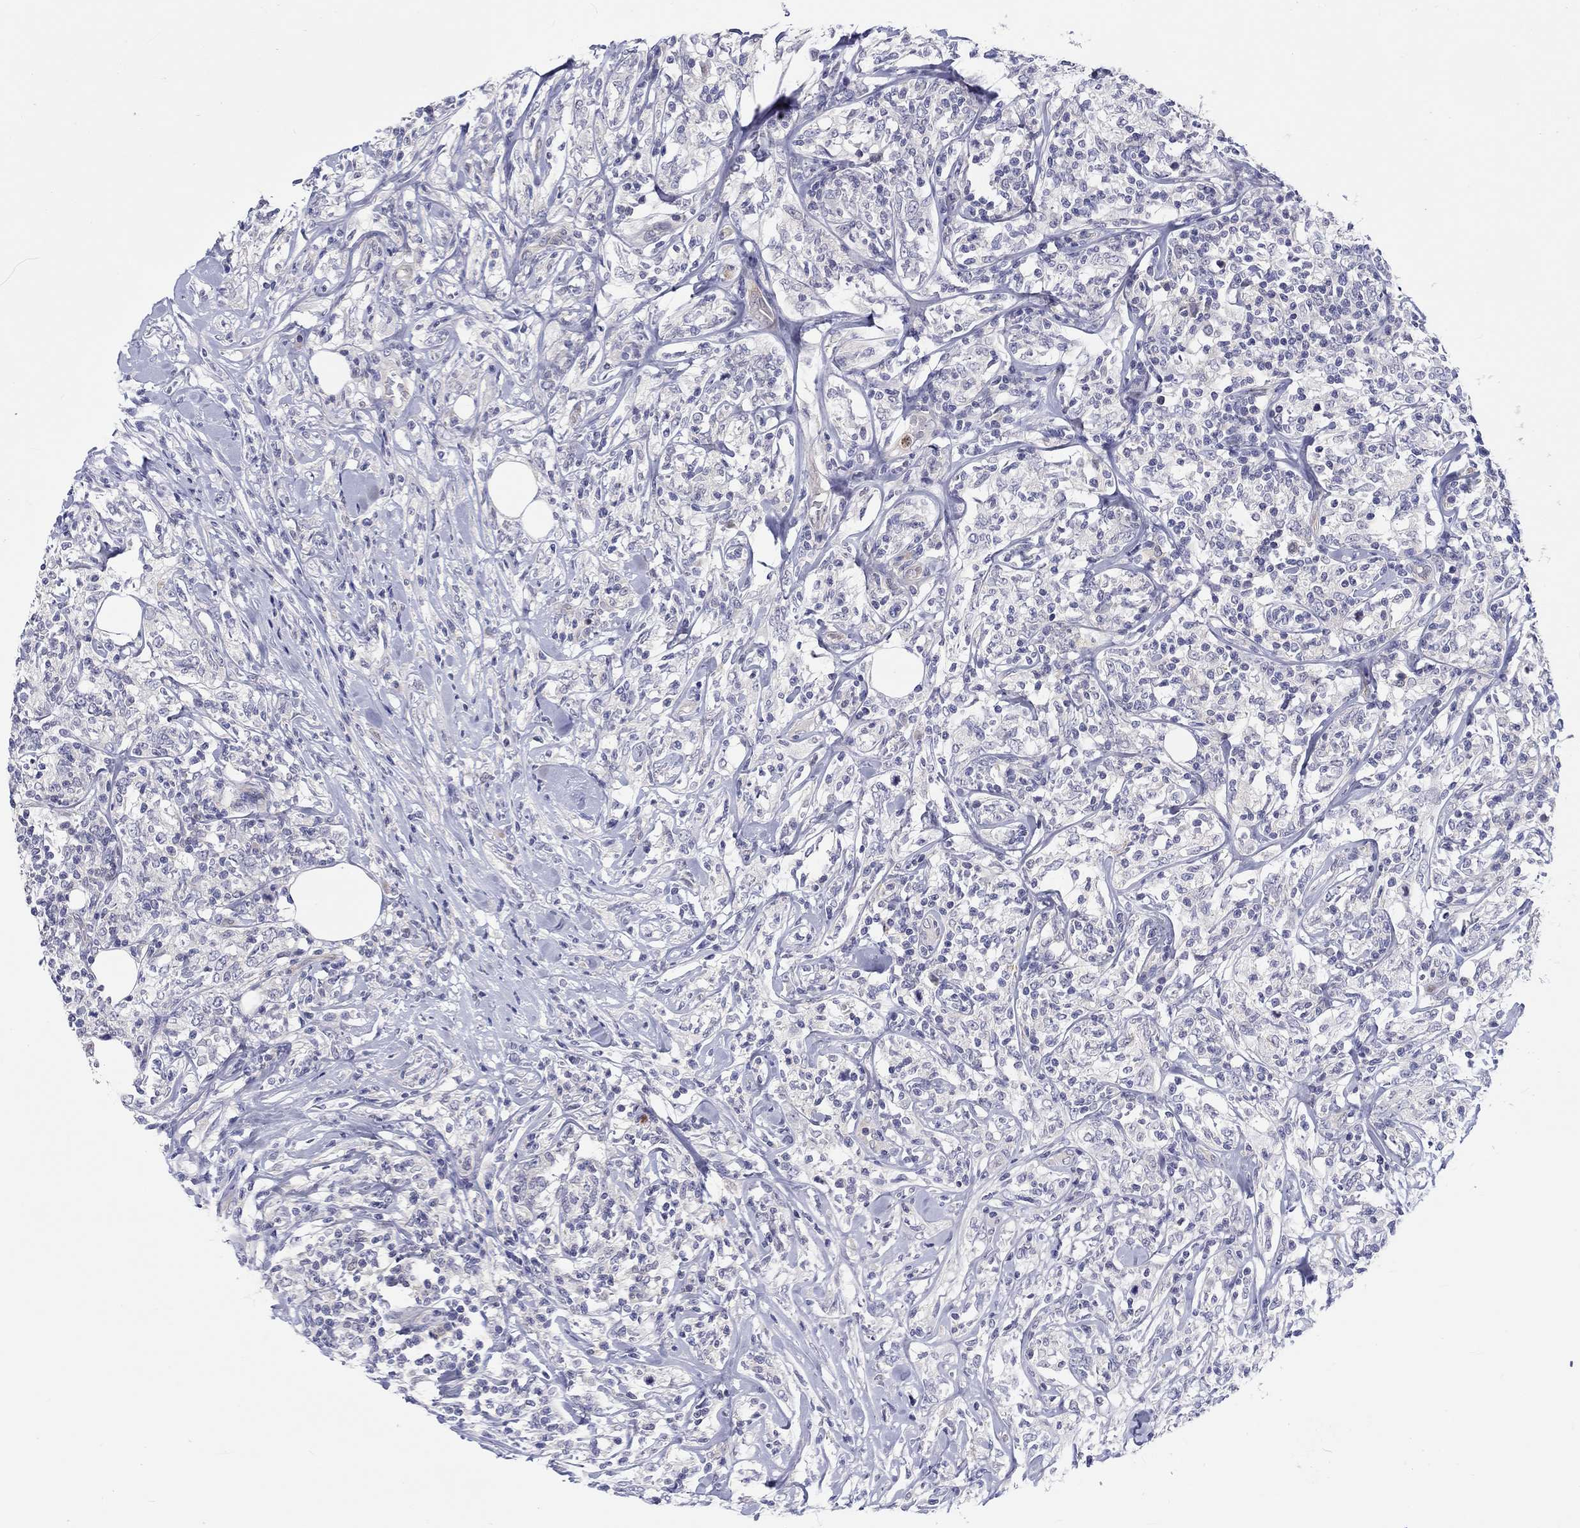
{"staining": {"intensity": "negative", "quantity": "none", "location": "none"}, "tissue": "lymphoma", "cell_type": "Tumor cells", "image_type": "cancer", "snomed": [{"axis": "morphology", "description": "Malignant lymphoma, non-Hodgkin's type, High grade"}, {"axis": "topography", "description": "Lymph node"}], "caption": "DAB (3,3'-diaminobenzidine) immunohistochemical staining of lymphoma displays no significant positivity in tumor cells.", "gene": "ABCG4", "patient": {"sex": "female", "age": 84}}